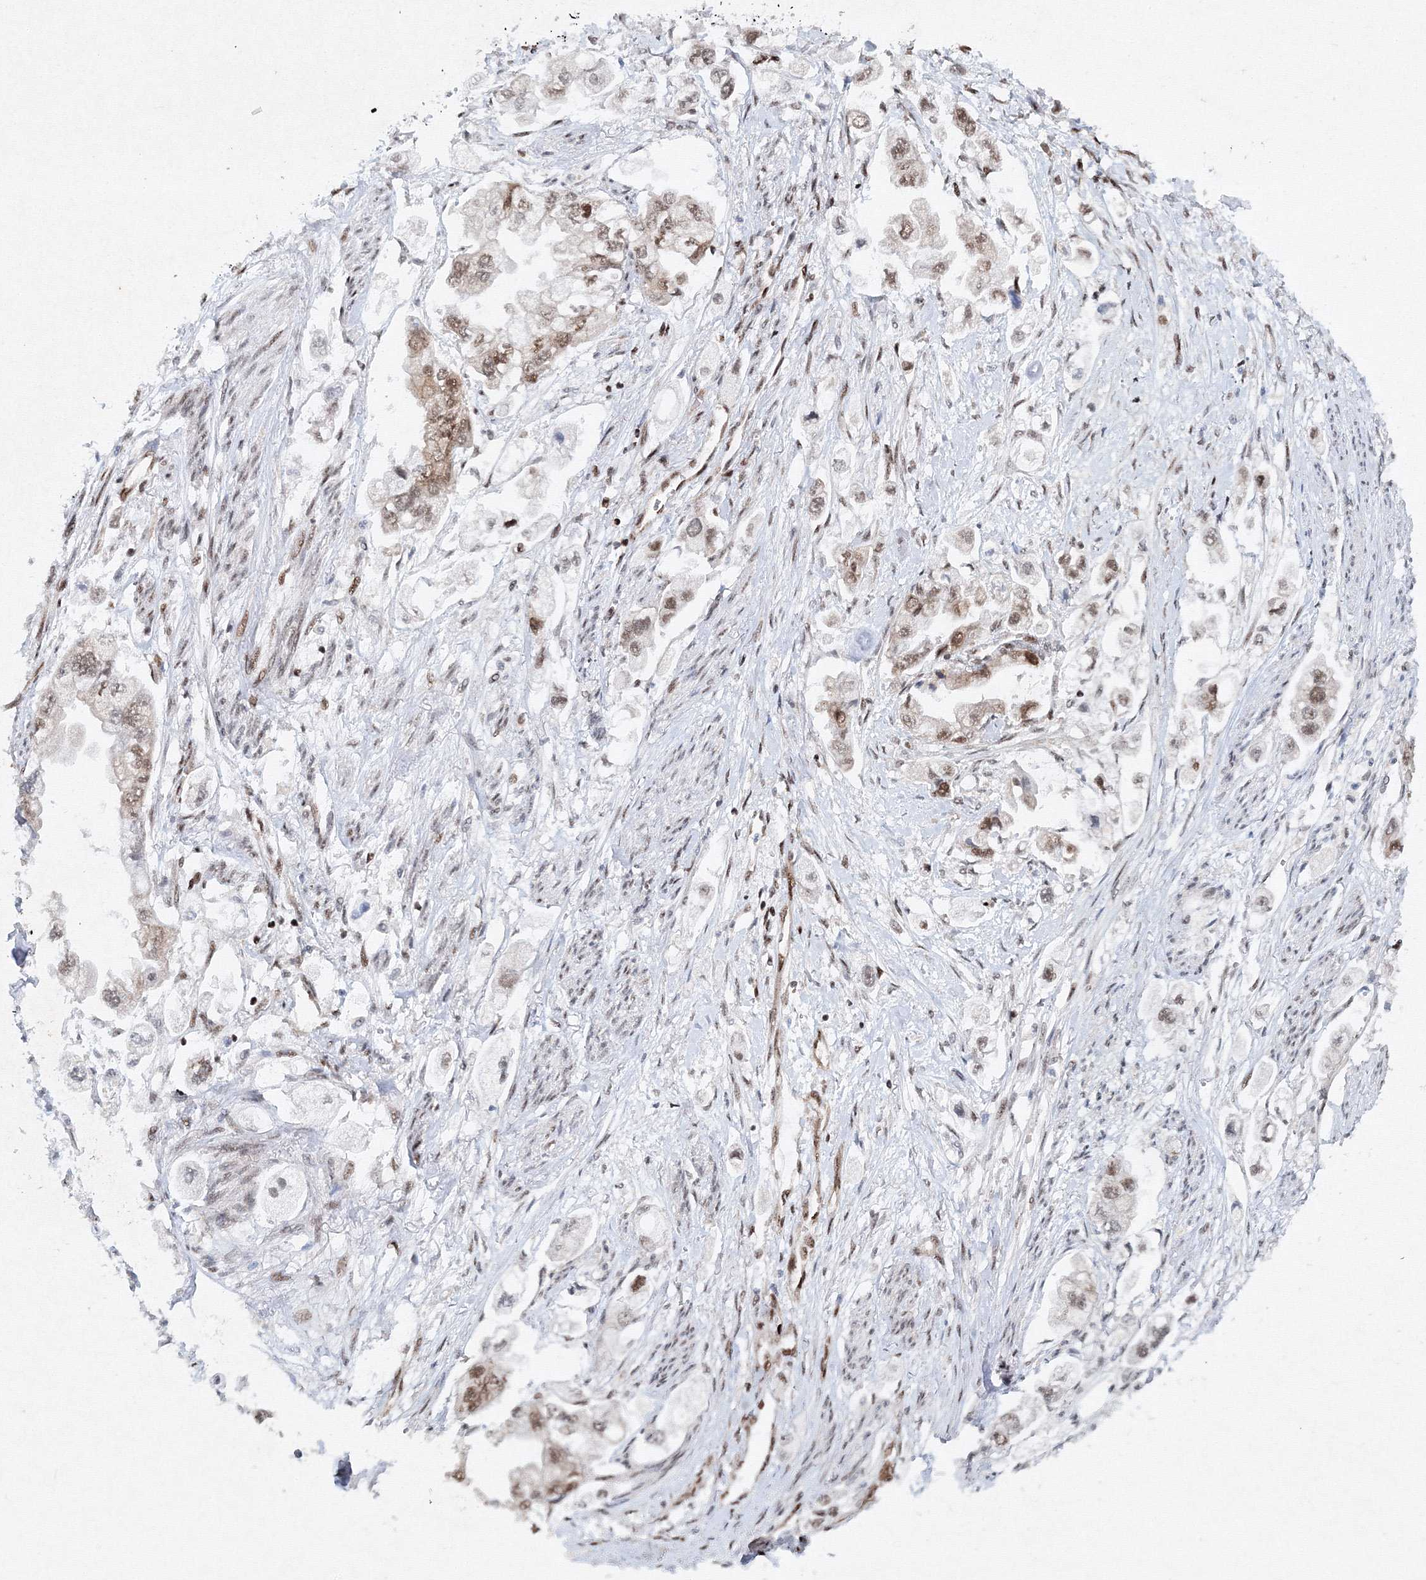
{"staining": {"intensity": "moderate", "quantity": ">75%", "location": "nuclear"}, "tissue": "stomach cancer", "cell_type": "Tumor cells", "image_type": "cancer", "snomed": [{"axis": "morphology", "description": "Adenocarcinoma, NOS"}, {"axis": "topography", "description": "Stomach"}], "caption": "Moderate nuclear expression is seen in about >75% of tumor cells in stomach cancer.", "gene": "SNRPC", "patient": {"sex": "male", "age": 62}}